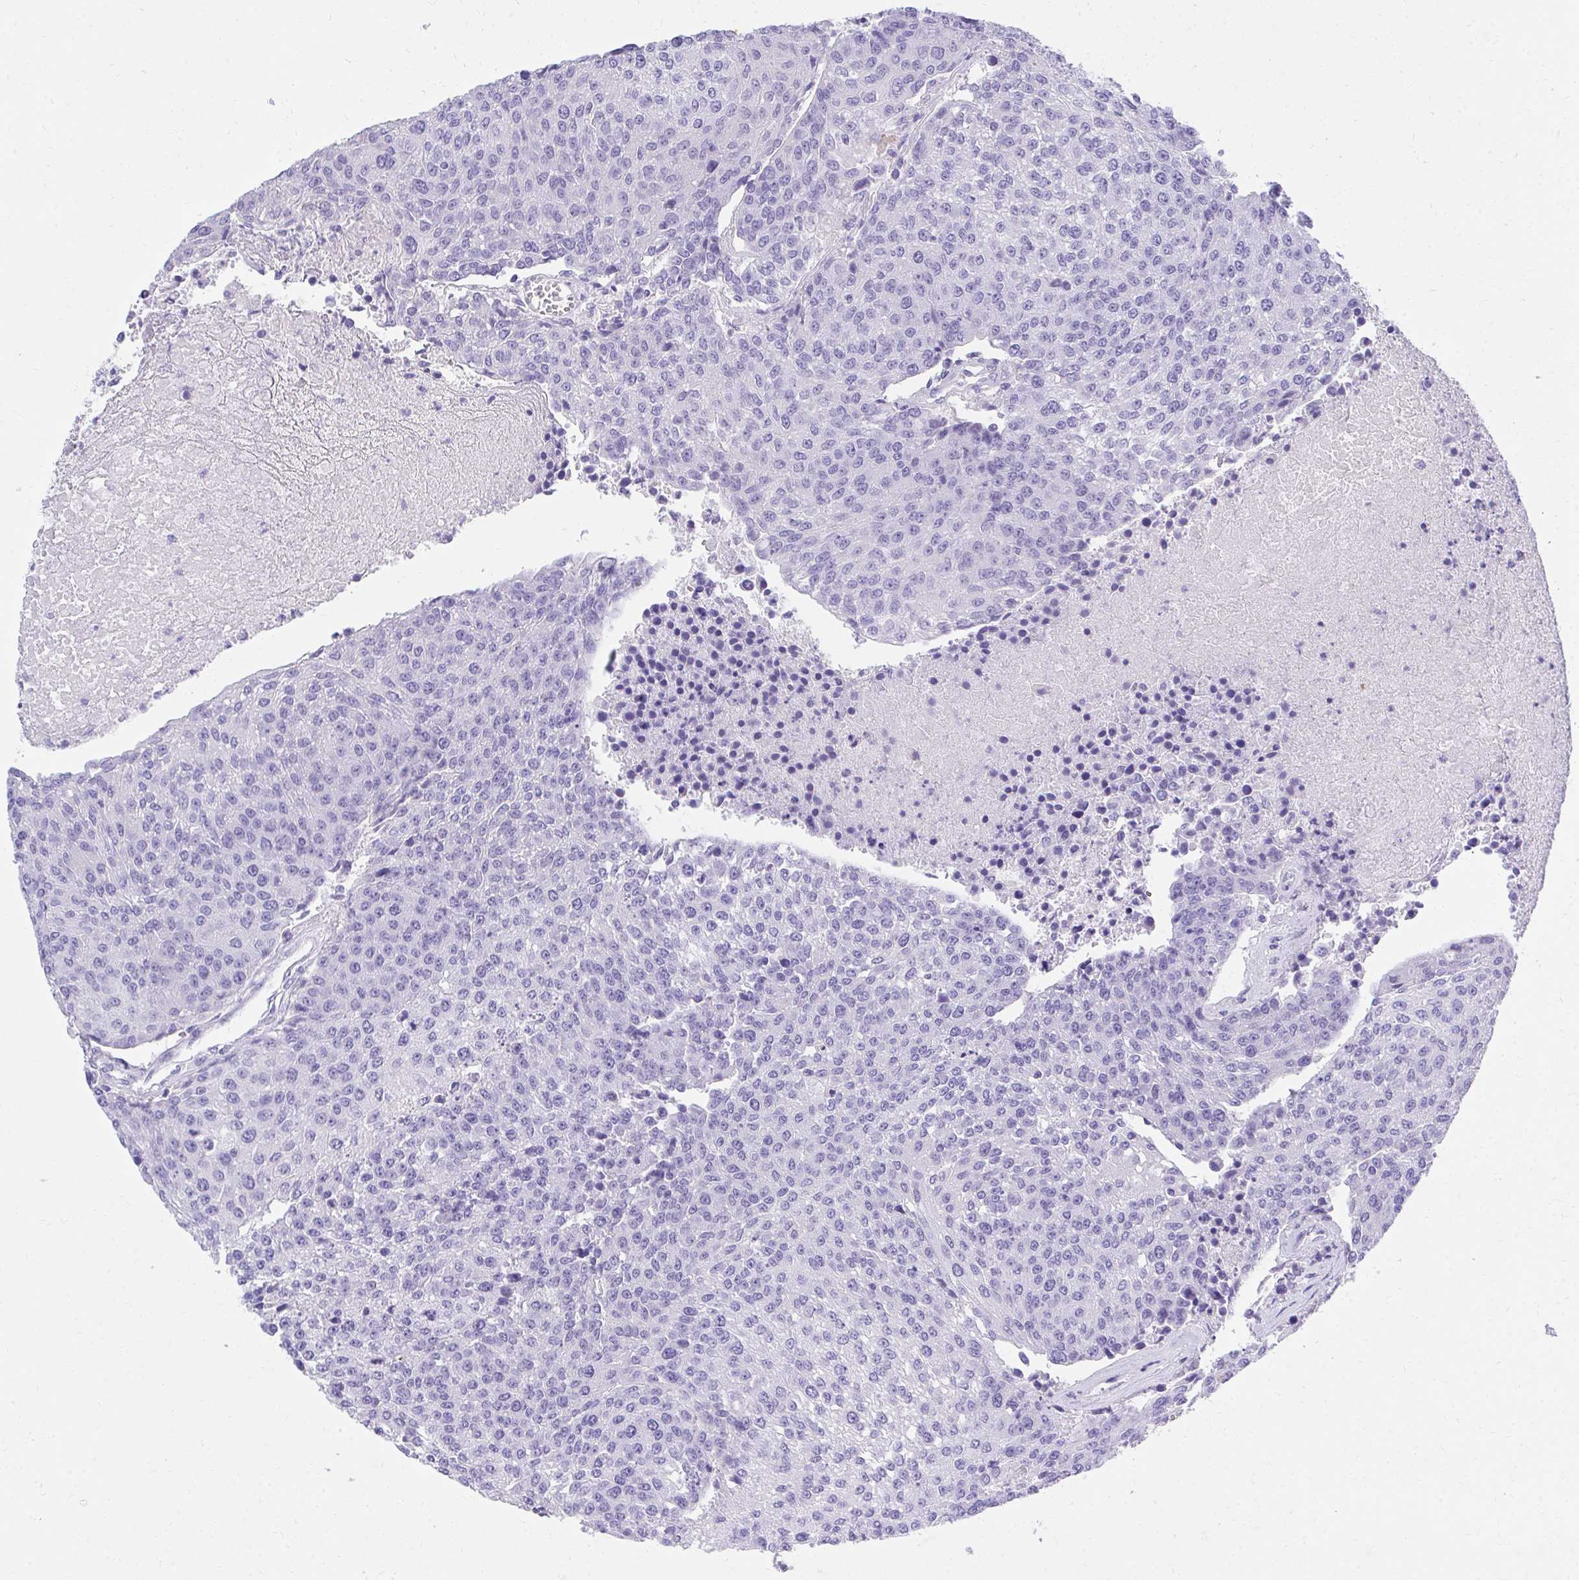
{"staining": {"intensity": "negative", "quantity": "none", "location": "none"}, "tissue": "urothelial cancer", "cell_type": "Tumor cells", "image_type": "cancer", "snomed": [{"axis": "morphology", "description": "Urothelial carcinoma, High grade"}, {"axis": "topography", "description": "Urinary bladder"}], "caption": "Human urothelial cancer stained for a protein using immunohistochemistry displays no staining in tumor cells.", "gene": "KLK1", "patient": {"sex": "female", "age": 85}}